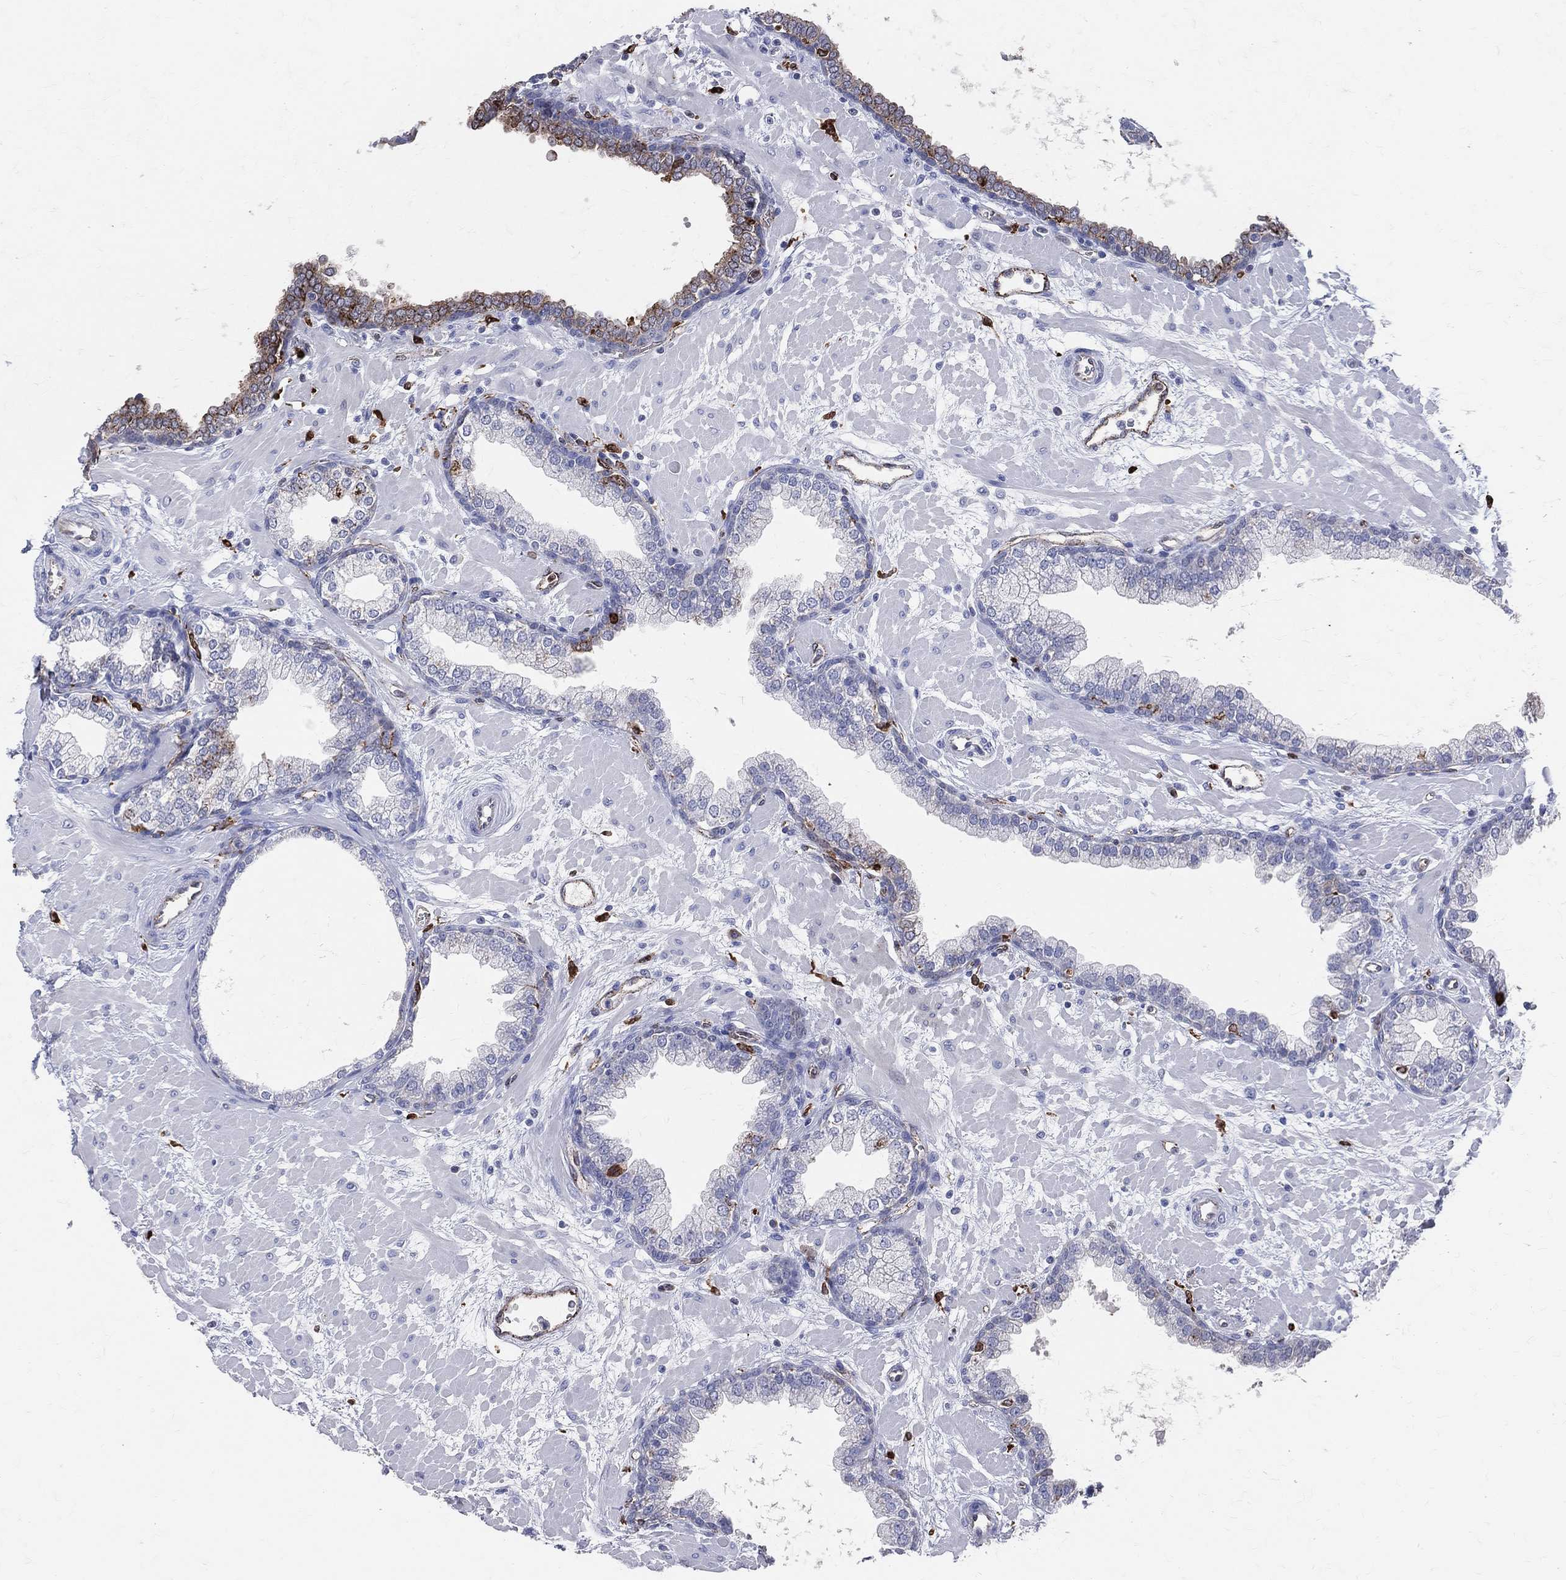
{"staining": {"intensity": "moderate", "quantity": "<25%", "location": "cytoplasmic/membranous"}, "tissue": "prostate", "cell_type": "Glandular cells", "image_type": "normal", "snomed": [{"axis": "morphology", "description": "Normal tissue, NOS"}, {"axis": "topography", "description": "Prostate"}], "caption": "The immunohistochemical stain highlights moderate cytoplasmic/membranous staining in glandular cells of normal prostate. (brown staining indicates protein expression, while blue staining denotes nuclei).", "gene": "CD74", "patient": {"sex": "male", "age": 63}}